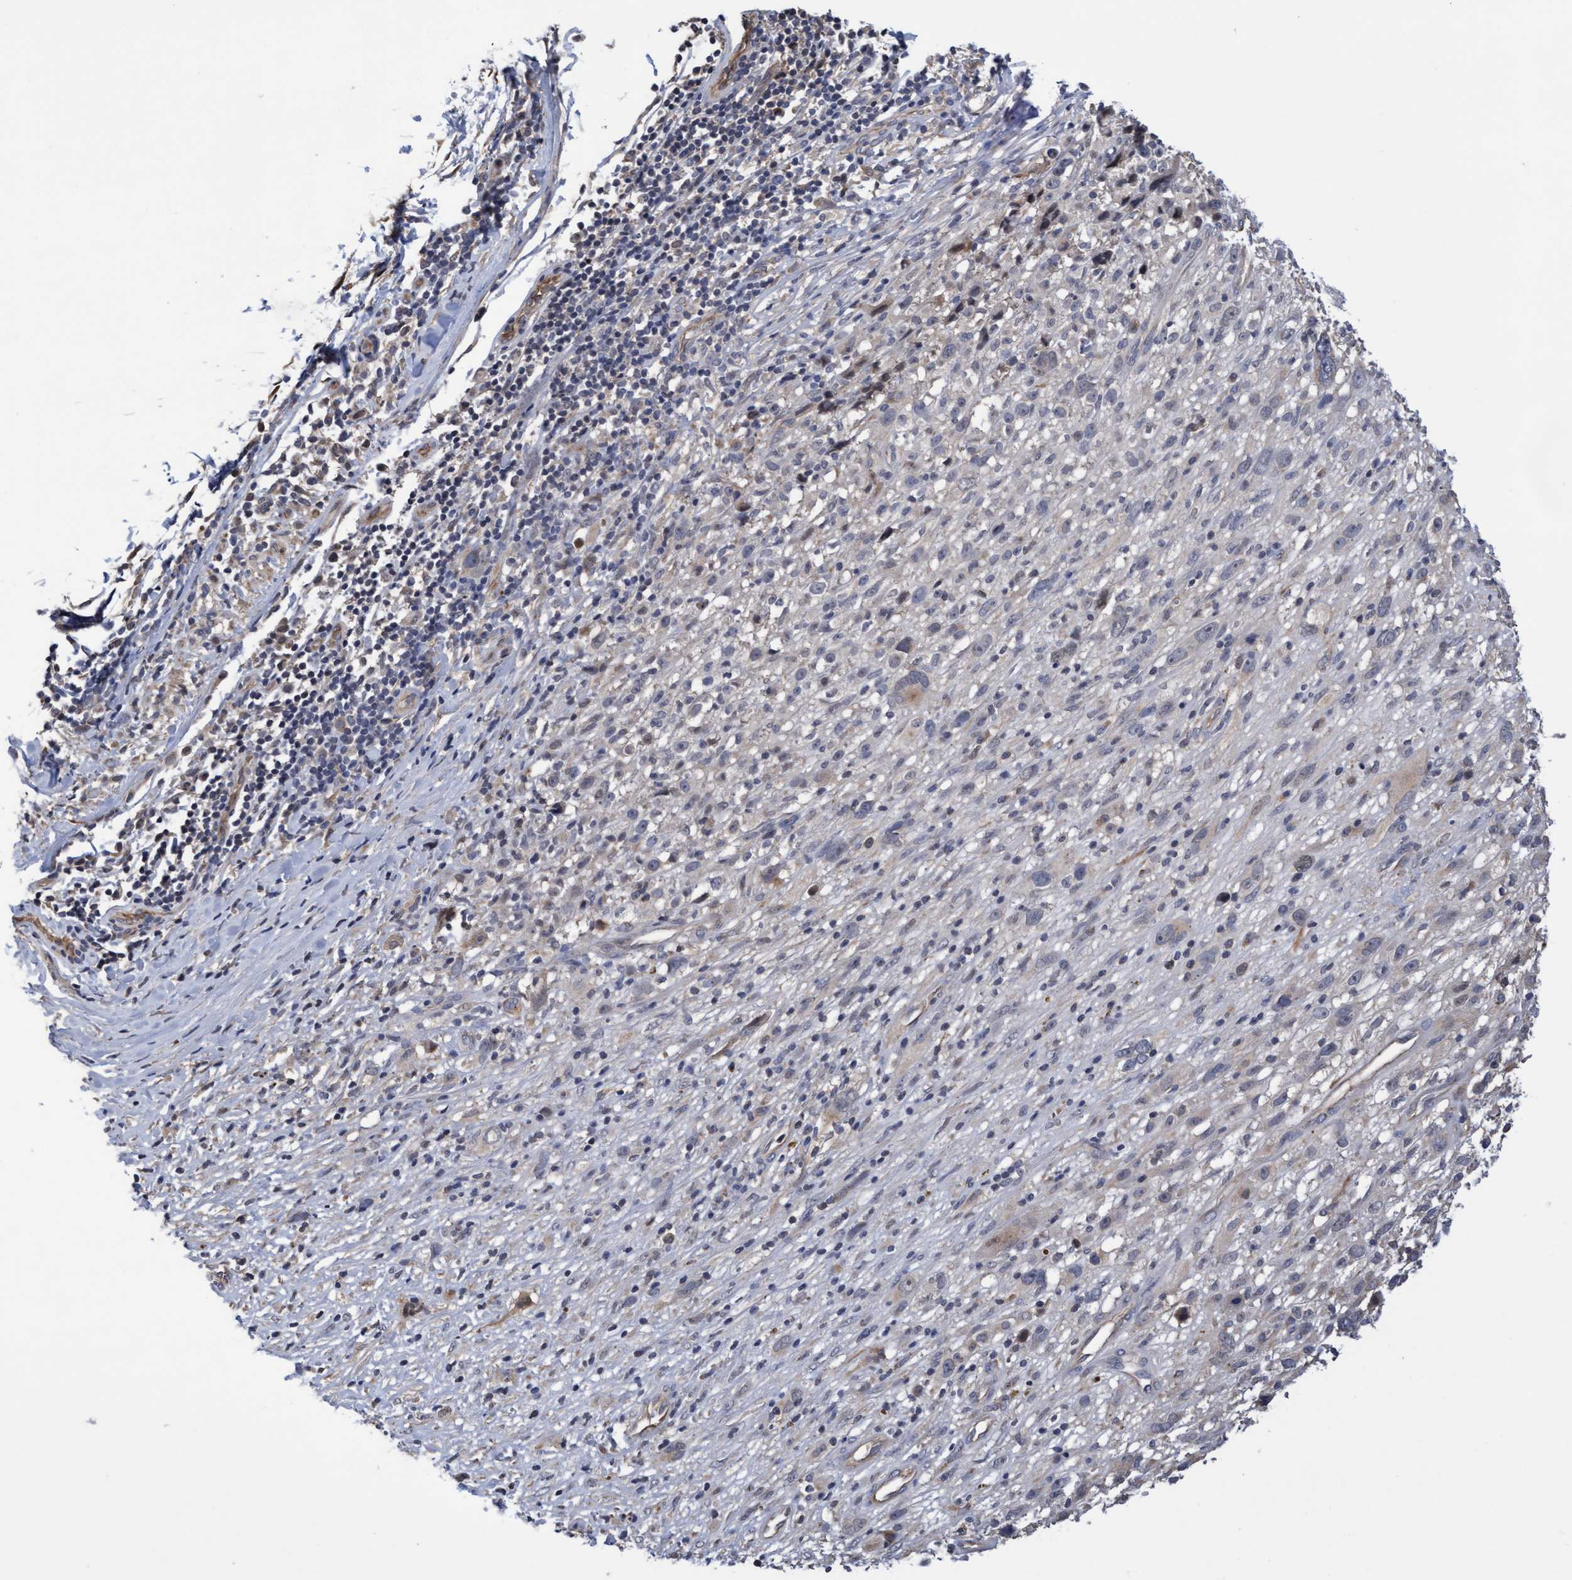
{"staining": {"intensity": "negative", "quantity": "none", "location": "none"}, "tissue": "melanoma", "cell_type": "Tumor cells", "image_type": "cancer", "snomed": [{"axis": "morphology", "description": "Malignant melanoma, NOS"}, {"axis": "topography", "description": "Skin"}], "caption": "Malignant melanoma was stained to show a protein in brown. There is no significant expression in tumor cells.", "gene": "COBL", "patient": {"sex": "female", "age": 55}}